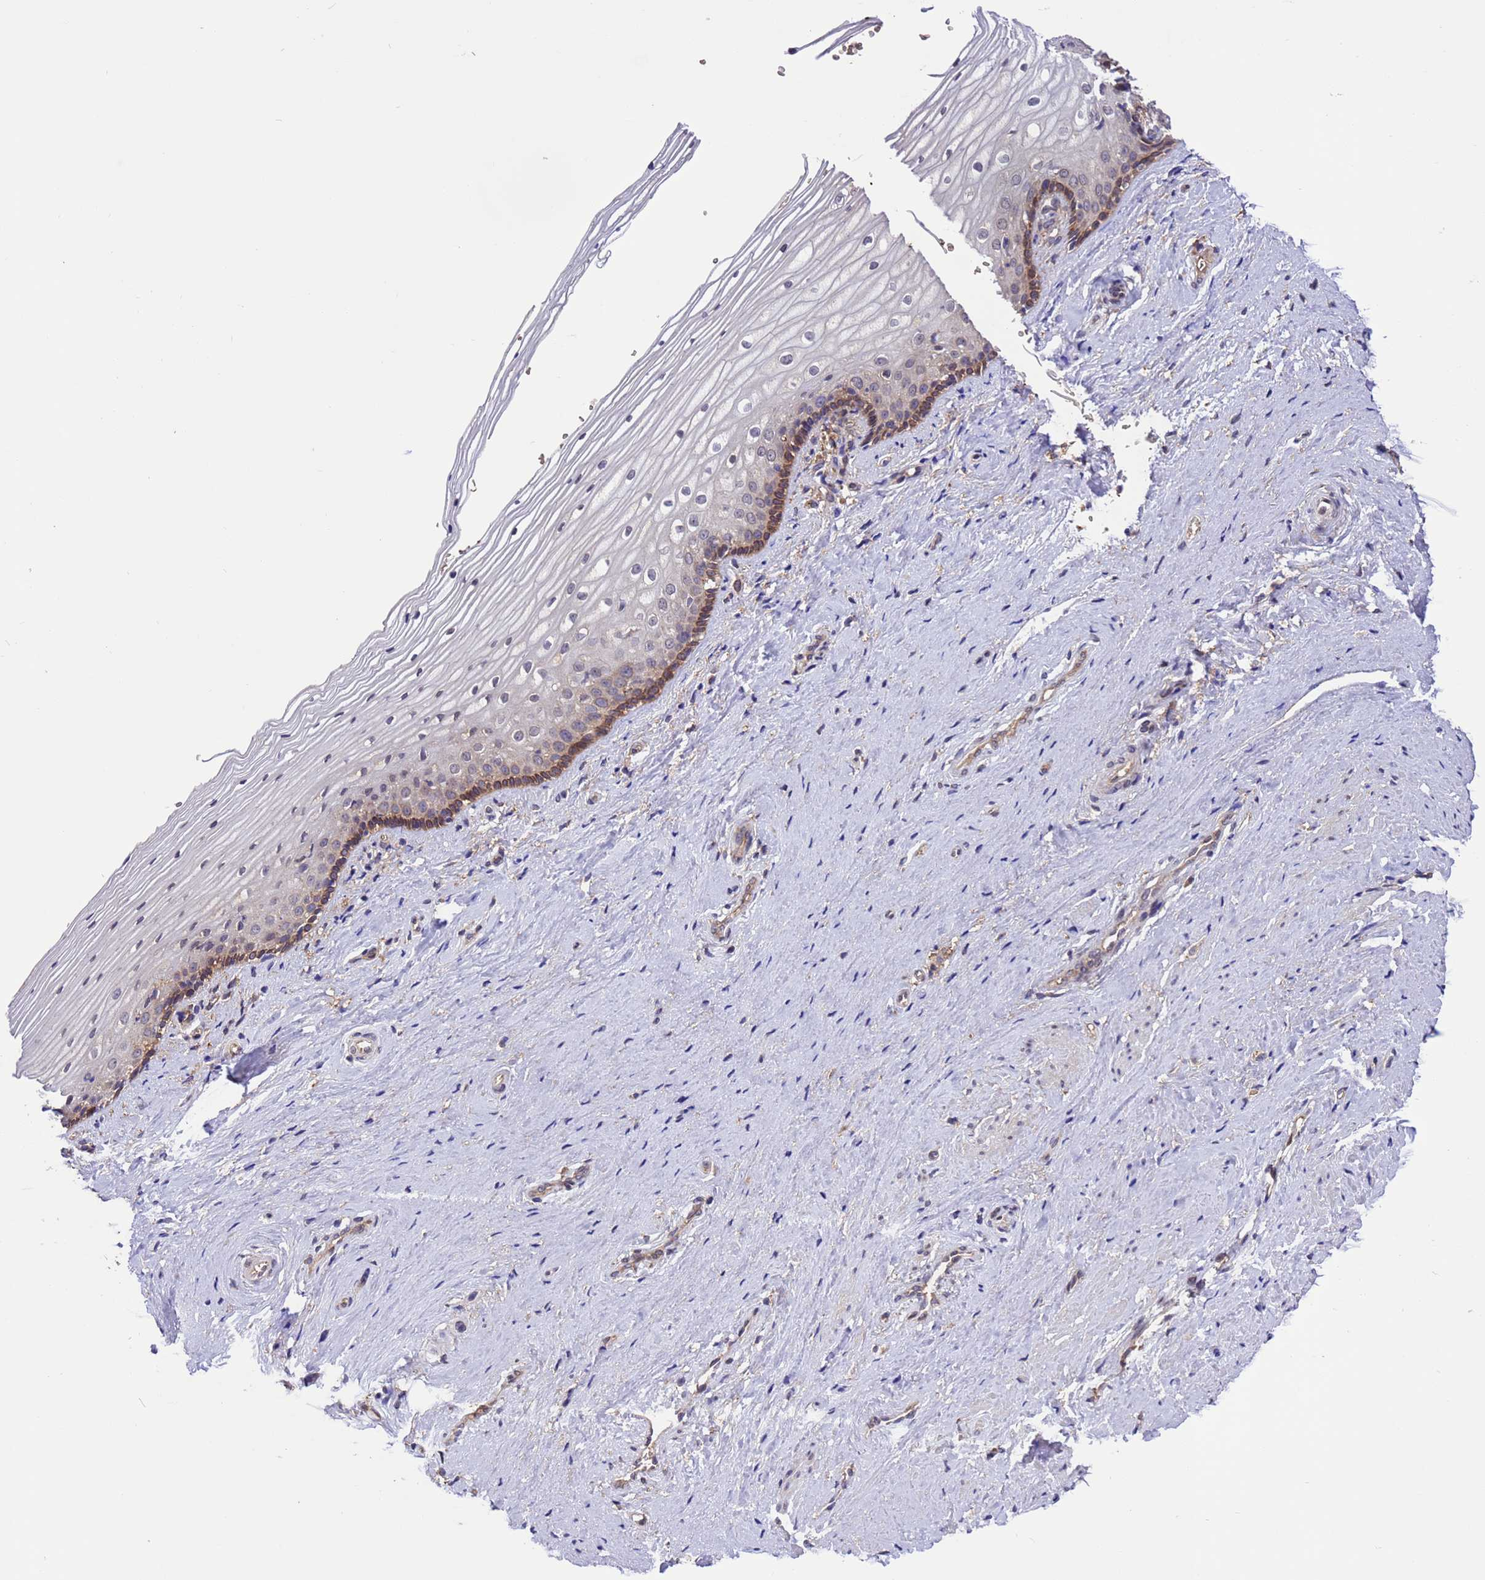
{"staining": {"intensity": "moderate", "quantity": "<25%", "location": "cytoplasmic/membranous"}, "tissue": "vagina", "cell_type": "Squamous epithelial cells", "image_type": "normal", "snomed": [{"axis": "morphology", "description": "Normal tissue, NOS"}, {"axis": "topography", "description": "Vagina"}], "caption": "Squamous epithelial cells display low levels of moderate cytoplasmic/membranous staining in approximately <25% of cells in benign vagina.", "gene": "ARHGAP12", "patient": {"sex": "female", "age": 46}}